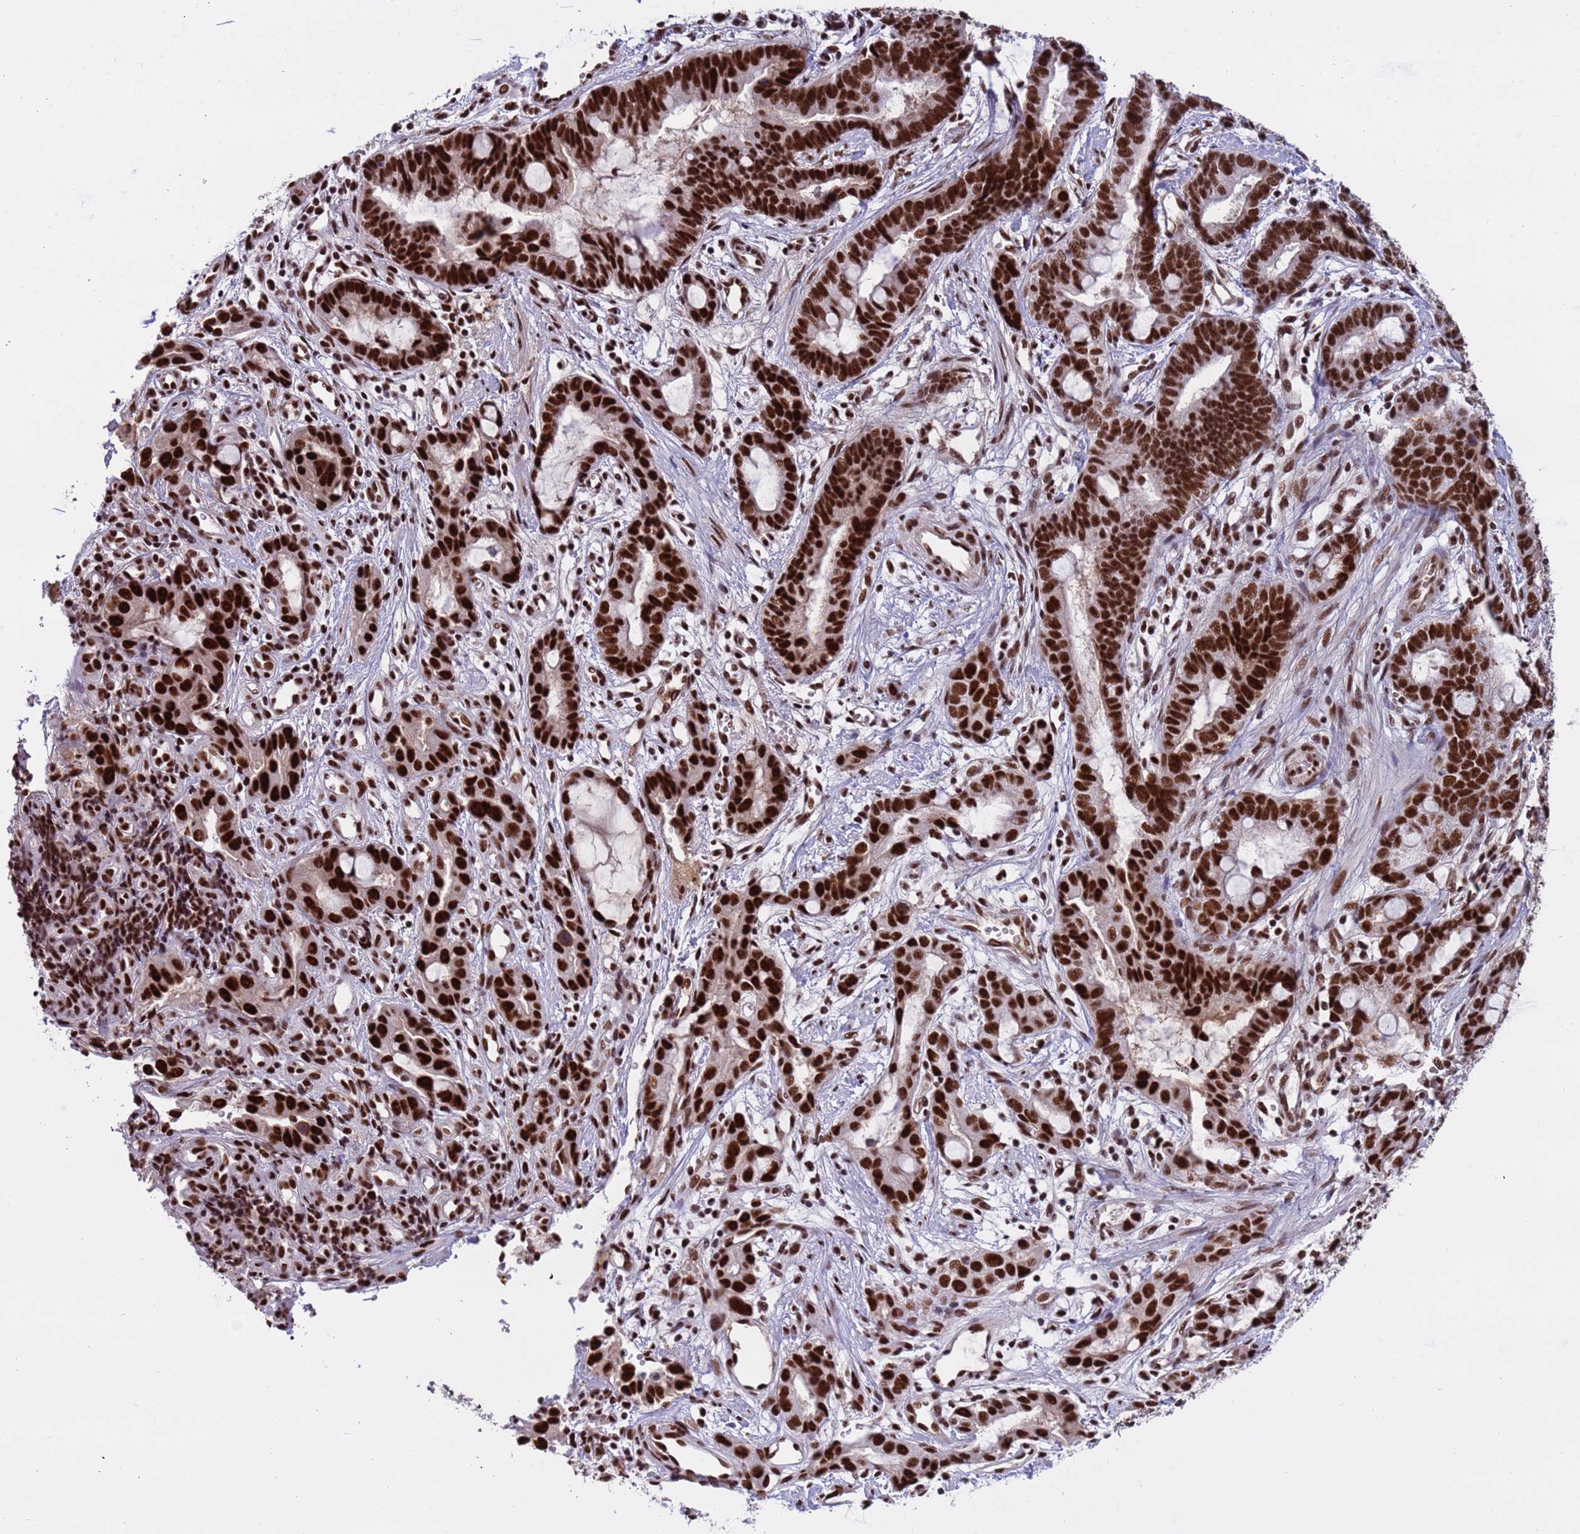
{"staining": {"intensity": "strong", "quantity": ">75%", "location": "nuclear"}, "tissue": "stomach cancer", "cell_type": "Tumor cells", "image_type": "cancer", "snomed": [{"axis": "morphology", "description": "Adenocarcinoma, NOS"}, {"axis": "topography", "description": "Stomach"}], "caption": "An image of adenocarcinoma (stomach) stained for a protein demonstrates strong nuclear brown staining in tumor cells. (DAB IHC with brightfield microscopy, high magnification).", "gene": "SRRT", "patient": {"sex": "male", "age": 55}}